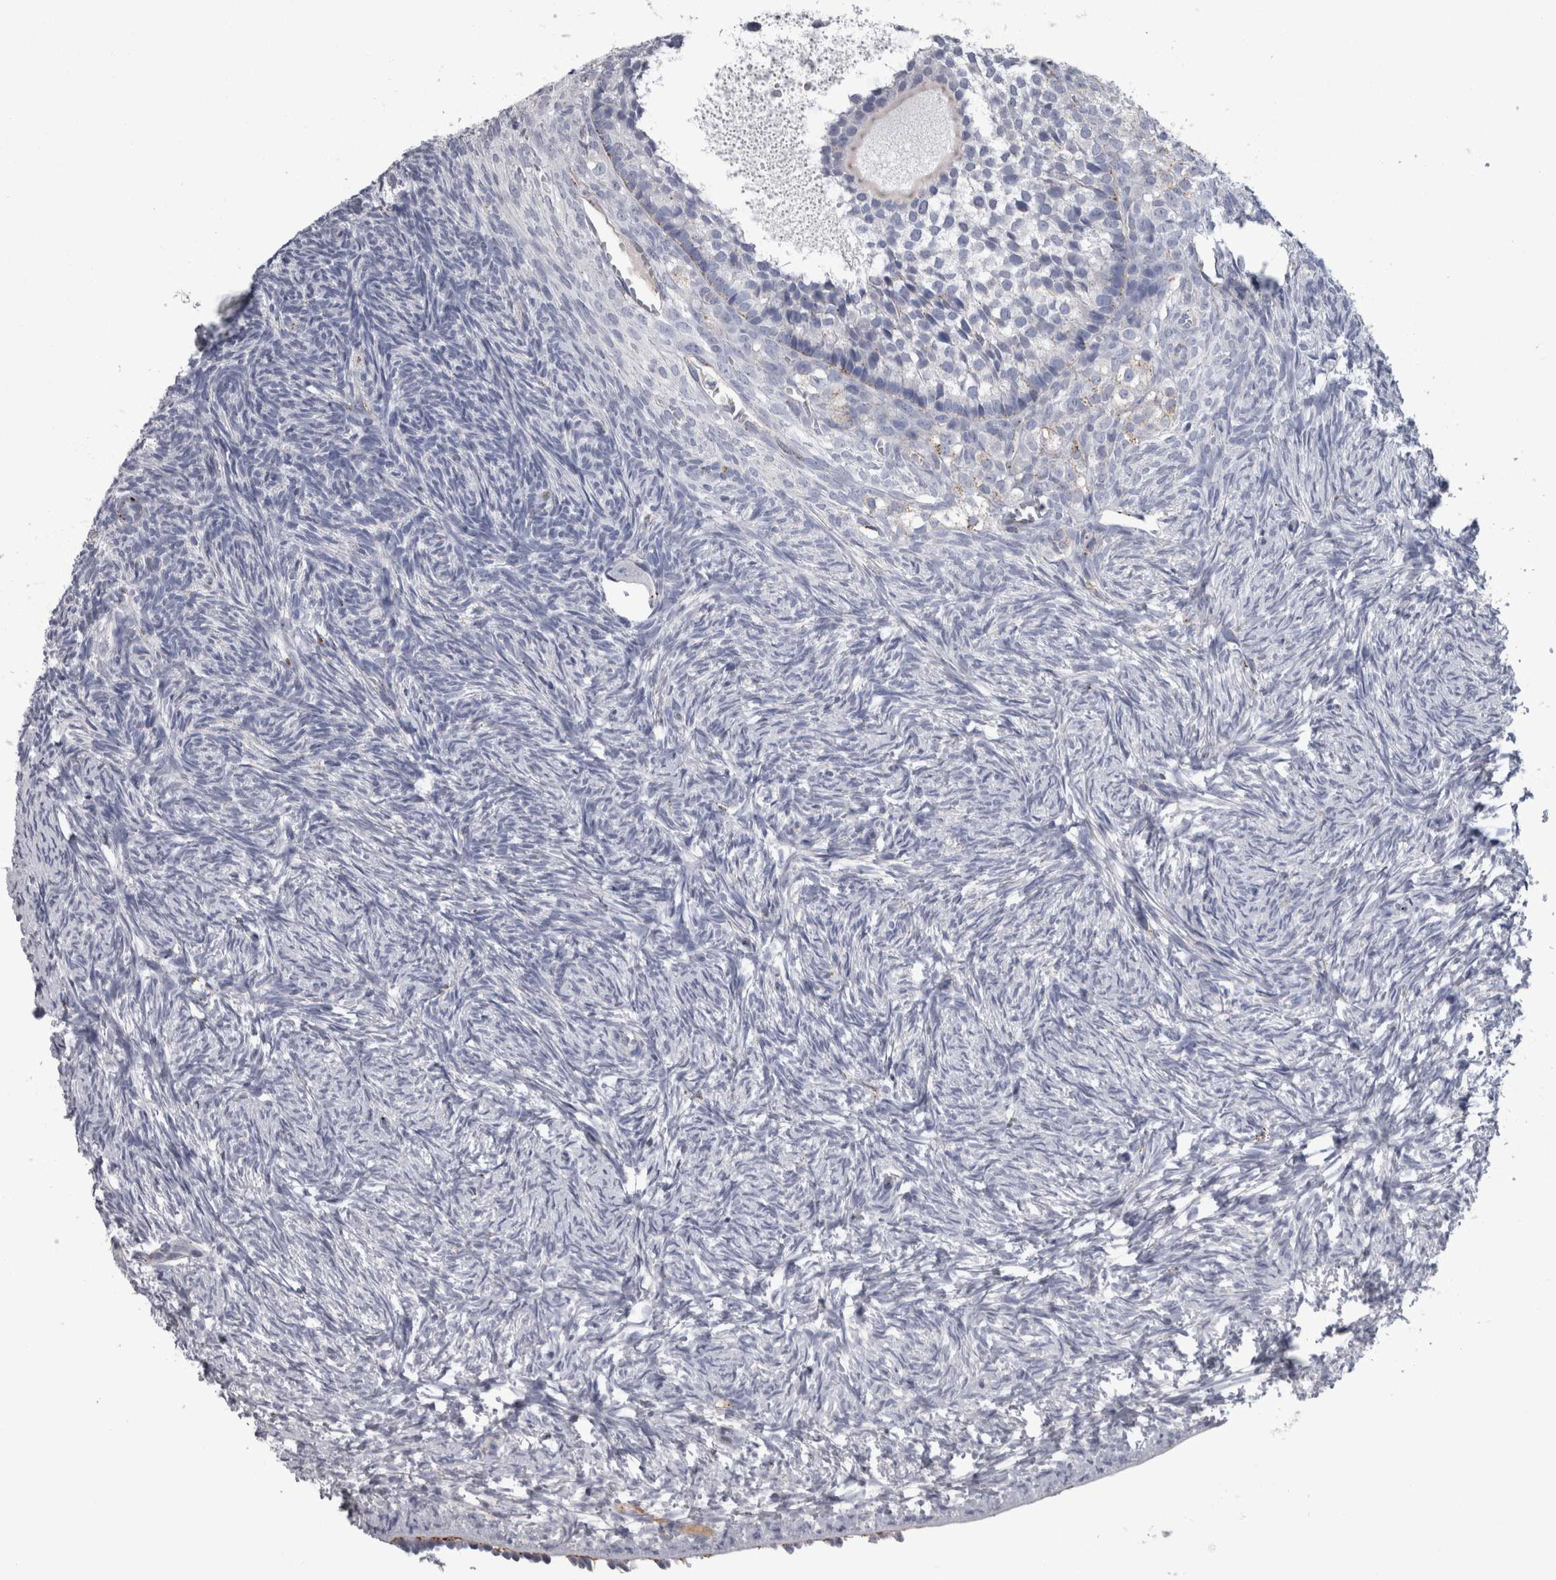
{"staining": {"intensity": "moderate", "quantity": "<25%", "location": "cytoplasmic/membranous"}, "tissue": "ovary", "cell_type": "Follicle cells", "image_type": "normal", "snomed": [{"axis": "morphology", "description": "Normal tissue, NOS"}, {"axis": "topography", "description": "Ovary"}], "caption": "High-power microscopy captured an immunohistochemistry (IHC) image of benign ovary, revealing moderate cytoplasmic/membranous positivity in approximately <25% of follicle cells. (DAB IHC with brightfield microscopy, high magnification).", "gene": "DPP7", "patient": {"sex": "female", "age": 34}}